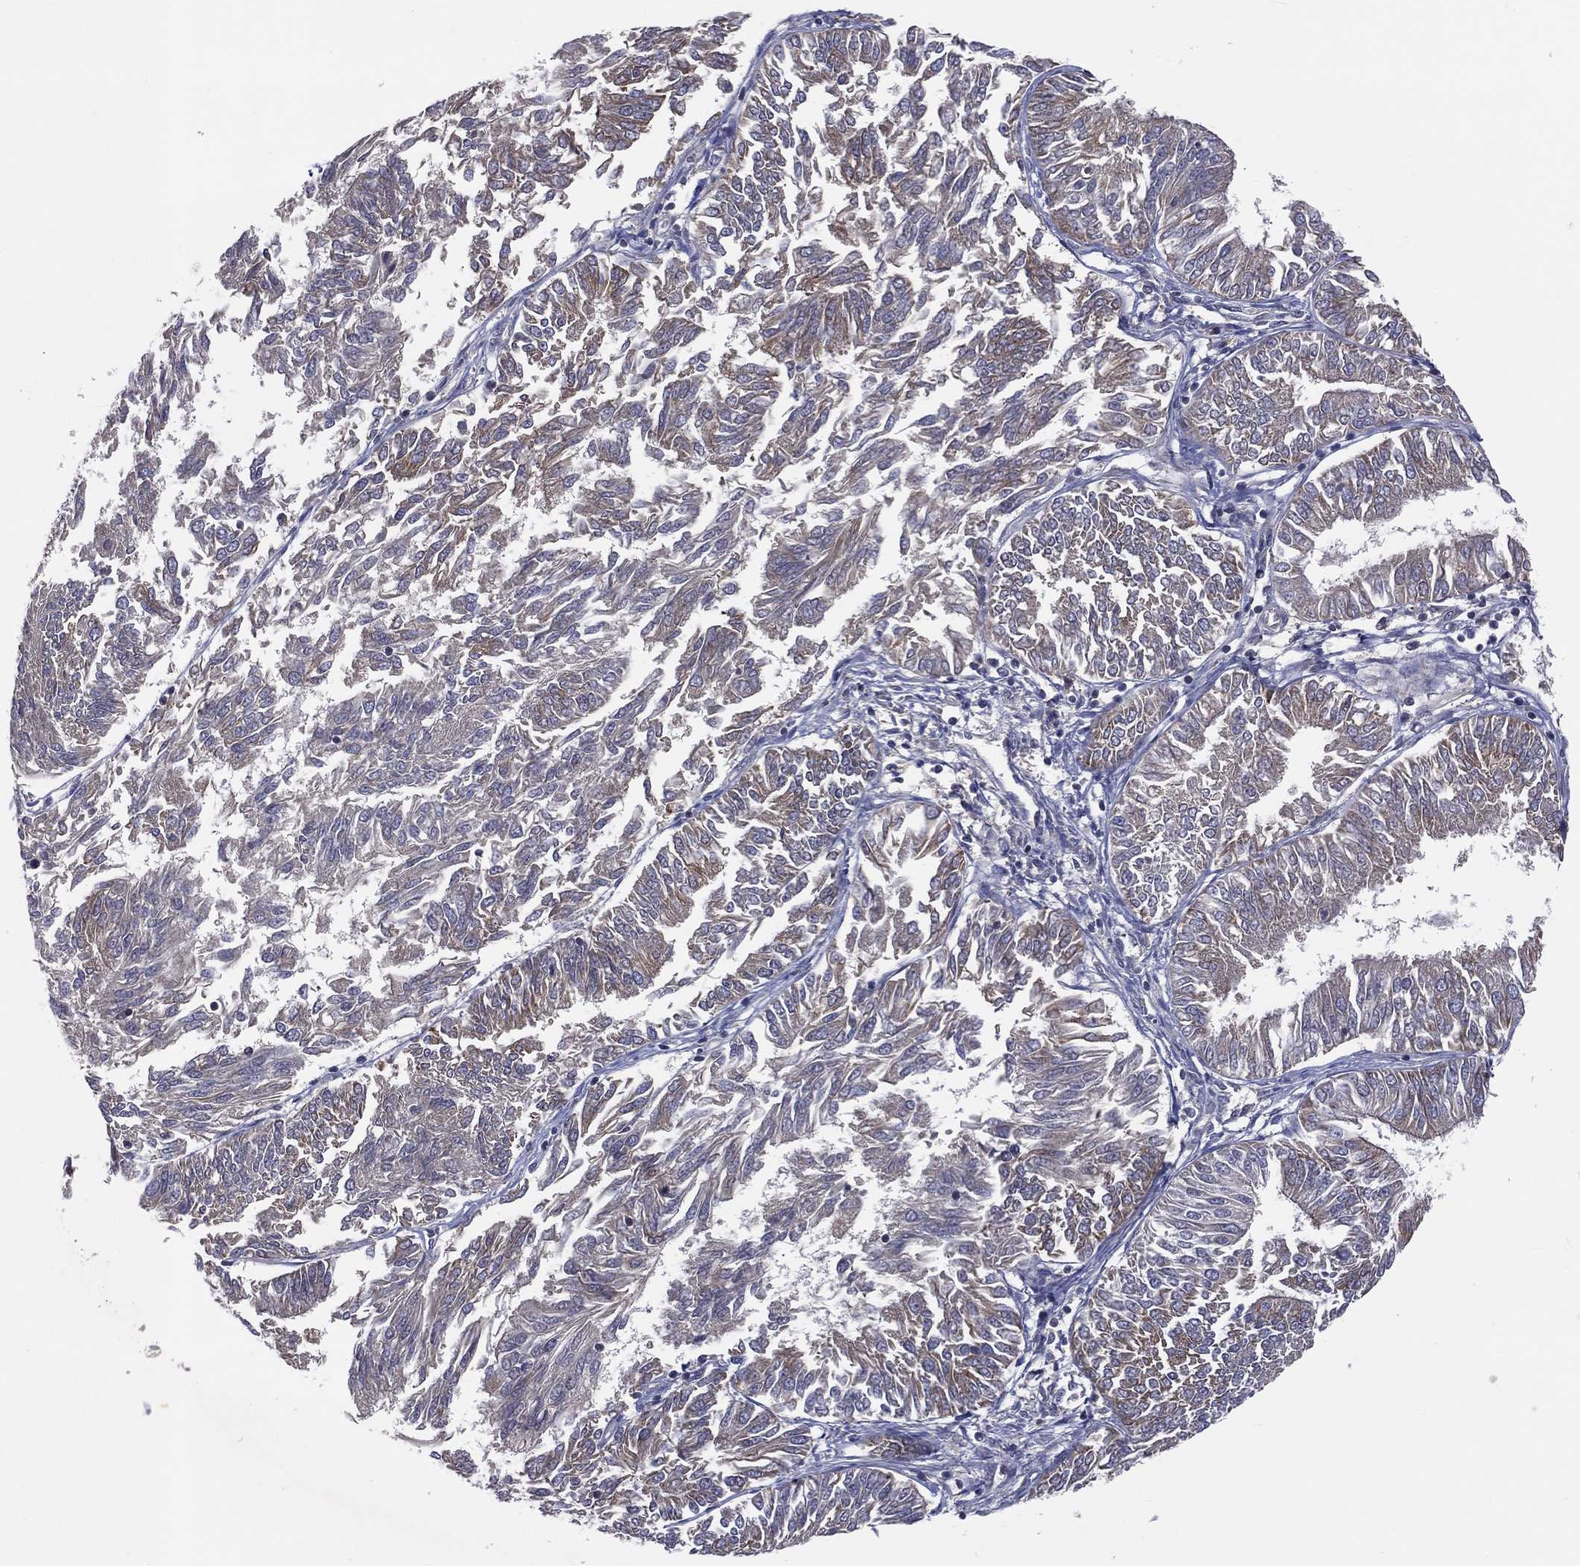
{"staining": {"intensity": "weak", "quantity": "25%-75%", "location": "cytoplasmic/membranous"}, "tissue": "endometrial cancer", "cell_type": "Tumor cells", "image_type": "cancer", "snomed": [{"axis": "morphology", "description": "Adenocarcinoma, NOS"}, {"axis": "topography", "description": "Endometrium"}], "caption": "Endometrial cancer (adenocarcinoma) was stained to show a protein in brown. There is low levels of weak cytoplasmic/membranous positivity in about 25%-75% of tumor cells.", "gene": "STARD3", "patient": {"sex": "female", "age": 58}}